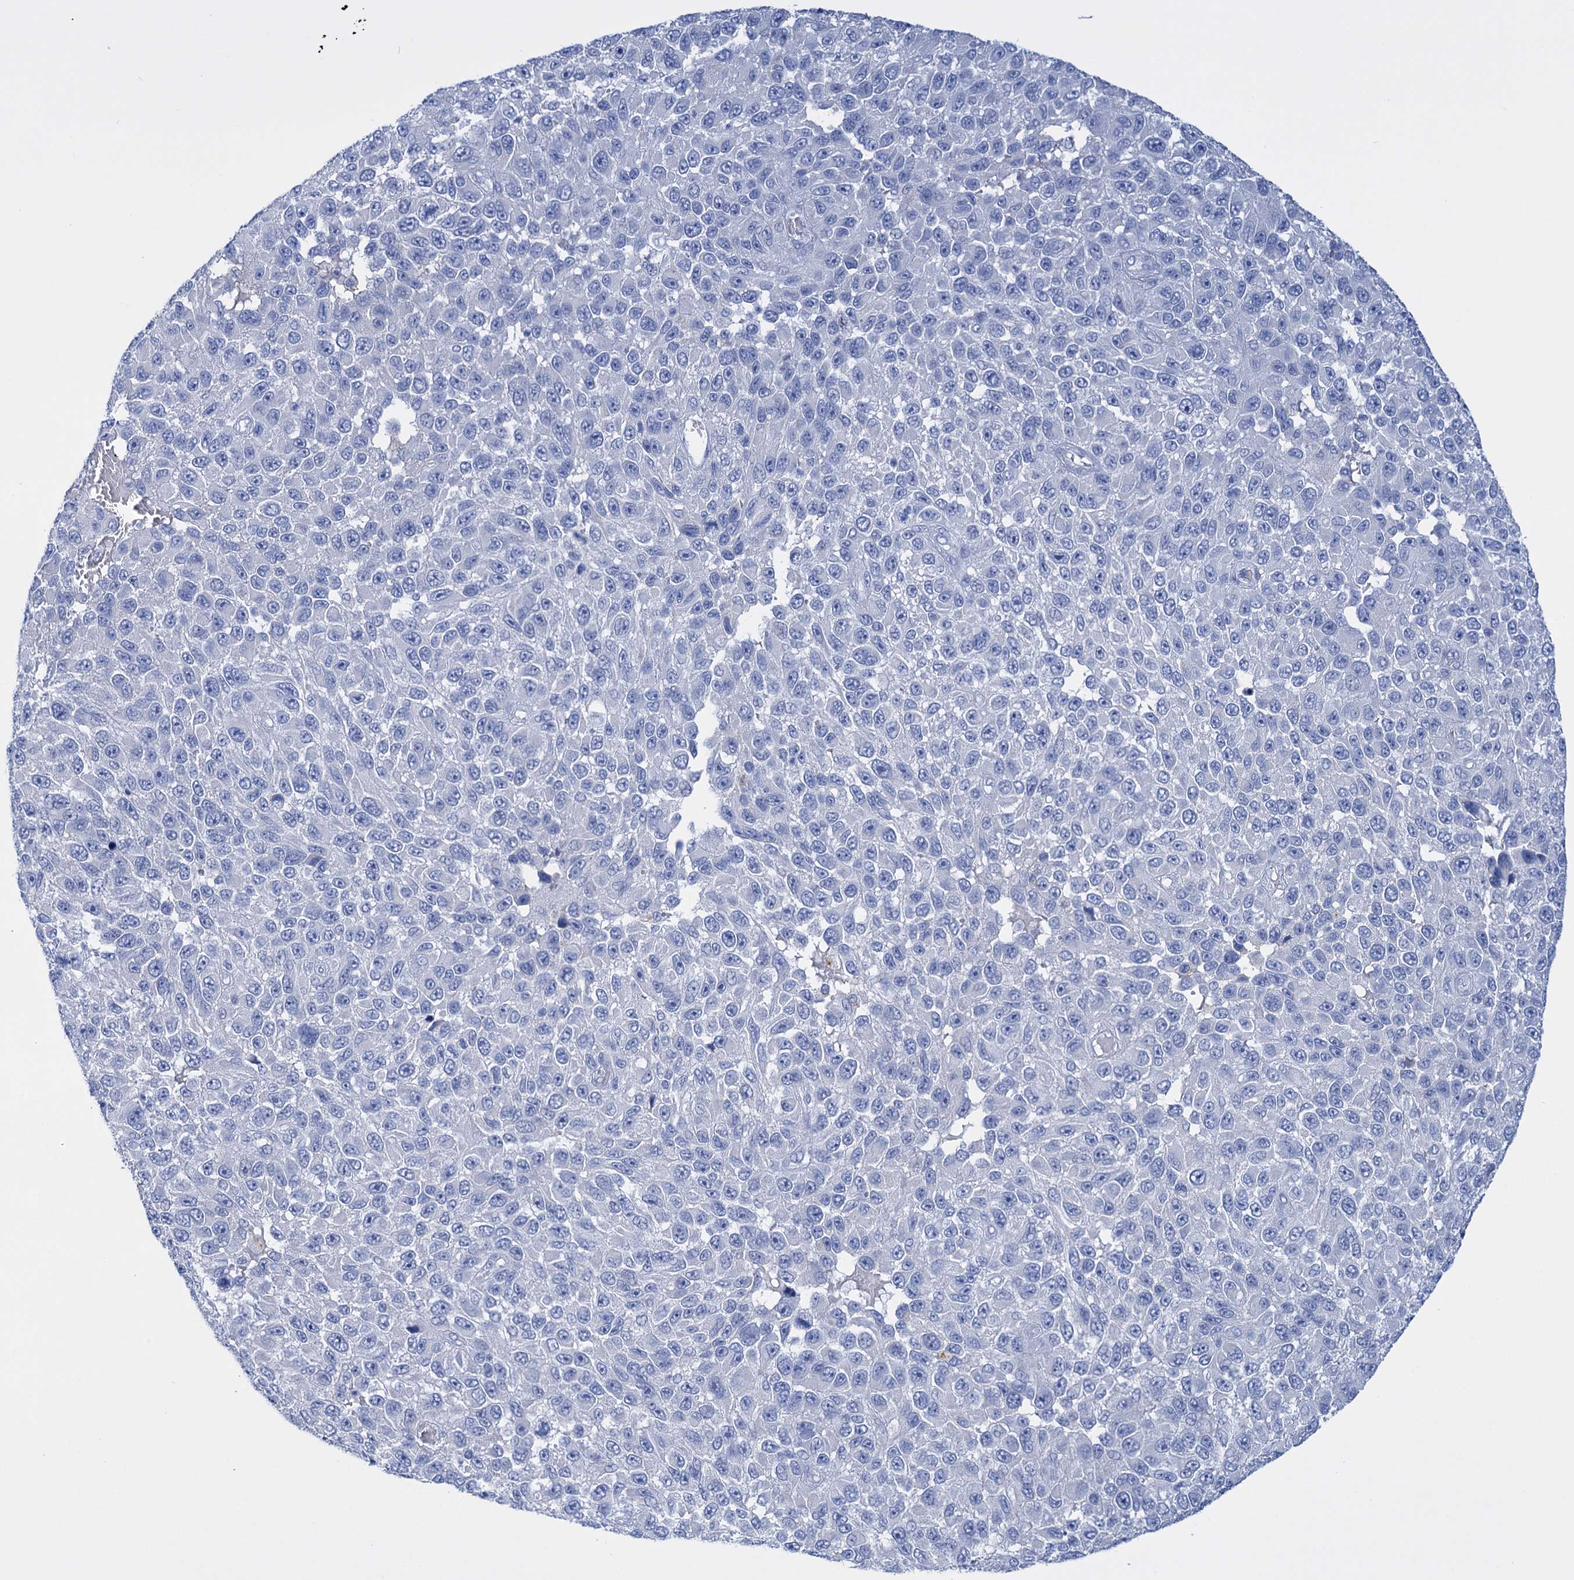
{"staining": {"intensity": "negative", "quantity": "none", "location": "none"}, "tissue": "melanoma", "cell_type": "Tumor cells", "image_type": "cancer", "snomed": [{"axis": "morphology", "description": "Malignant melanoma, NOS"}, {"axis": "topography", "description": "Skin"}], "caption": "Tumor cells show no significant positivity in melanoma.", "gene": "FBXW12", "patient": {"sex": "female", "age": 96}}